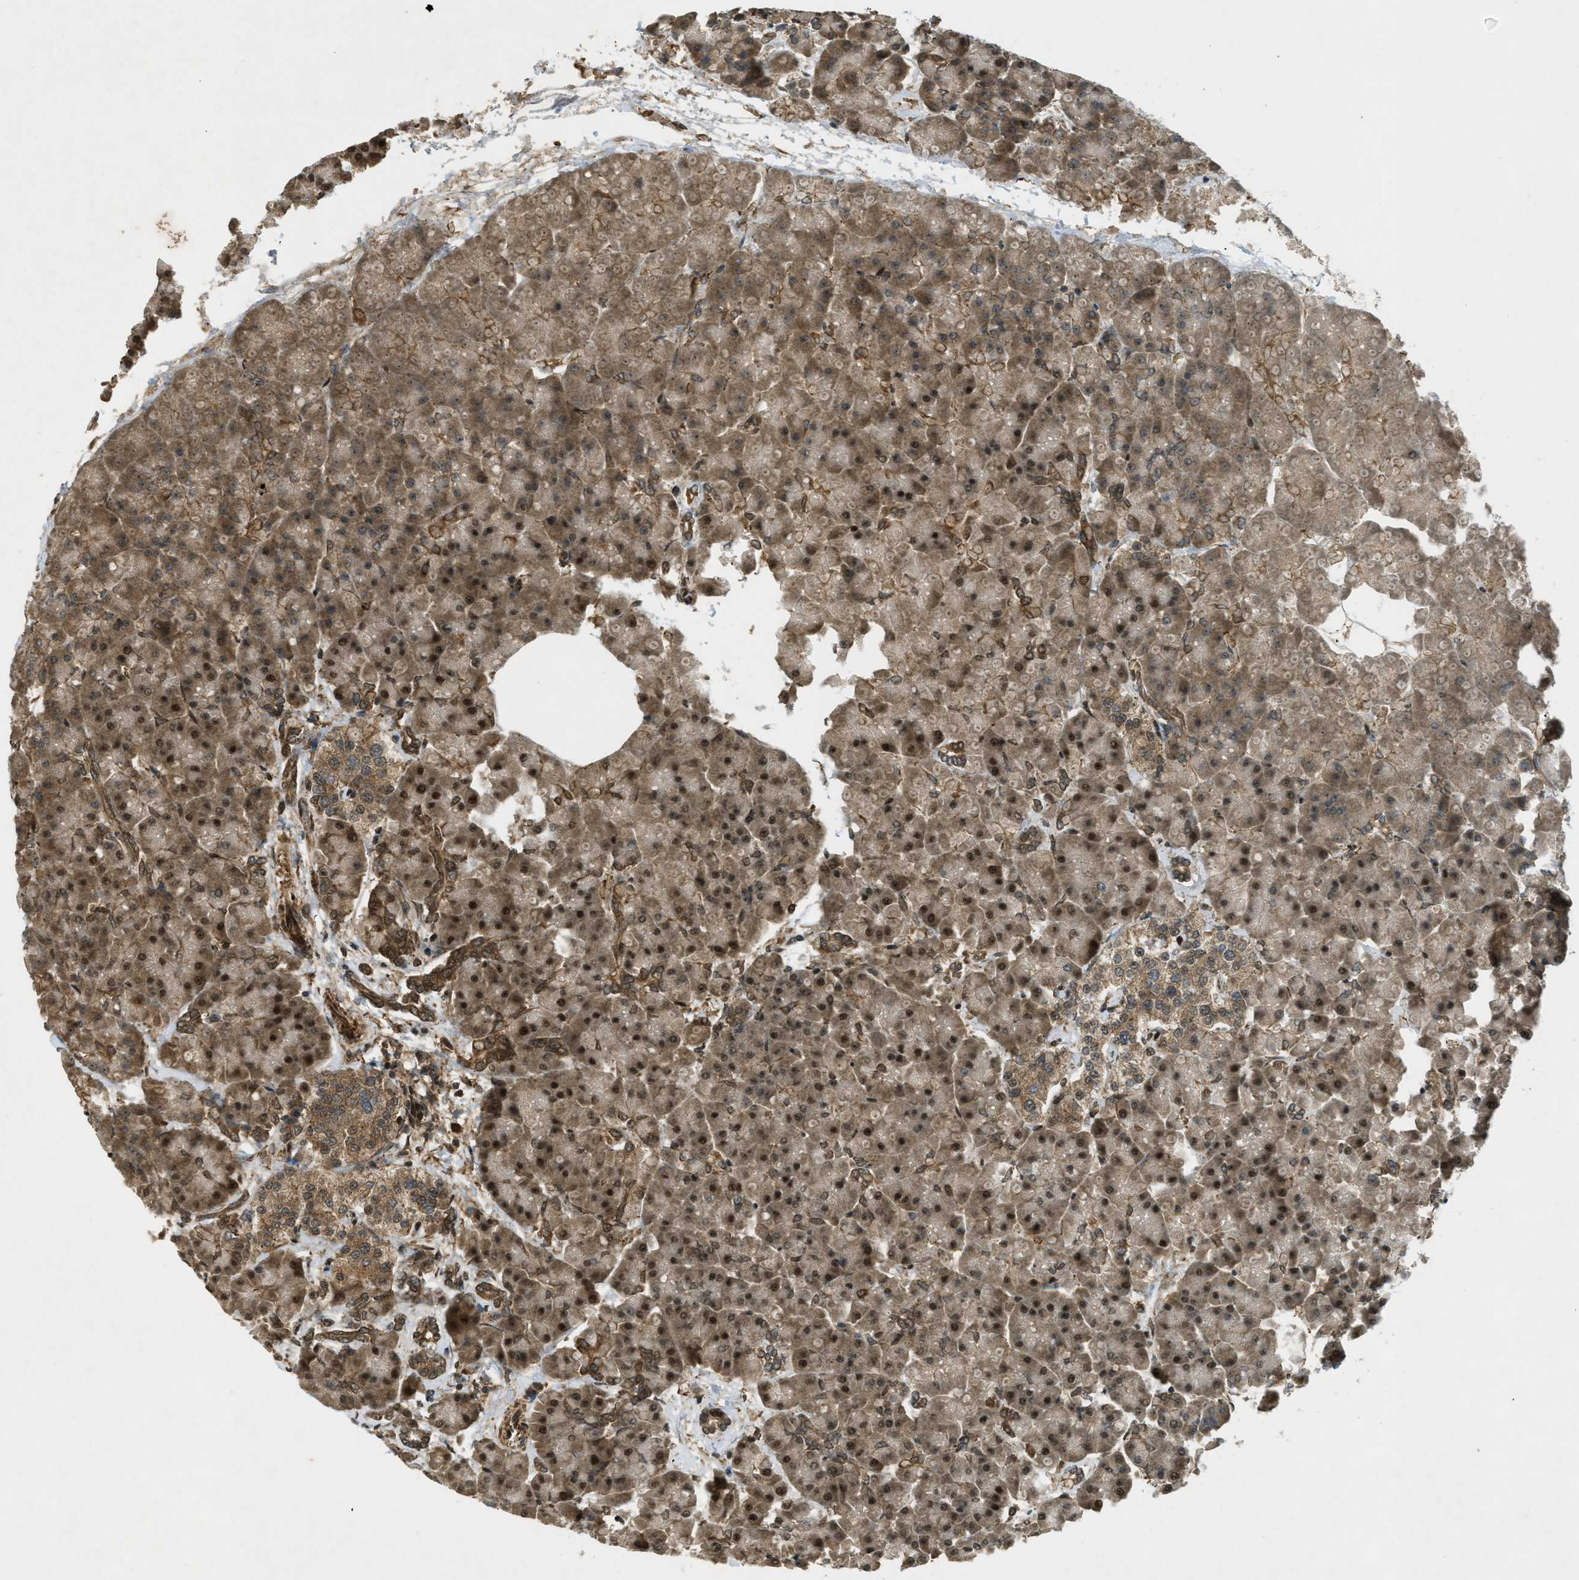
{"staining": {"intensity": "moderate", "quantity": ">75%", "location": "cytoplasmic/membranous,nuclear"}, "tissue": "pancreas", "cell_type": "Exocrine glandular cells", "image_type": "normal", "snomed": [{"axis": "morphology", "description": "Normal tissue, NOS"}, {"axis": "topography", "description": "Pancreas"}], "caption": "Protein expression analysis of benign pancreas reveals moderate cytoplasmic/membranous,nuclear expression in about >75% of exocrine glandular cells.", "gene": "EIF2AK3", "patient": {"sex": "female", "age": 70}}